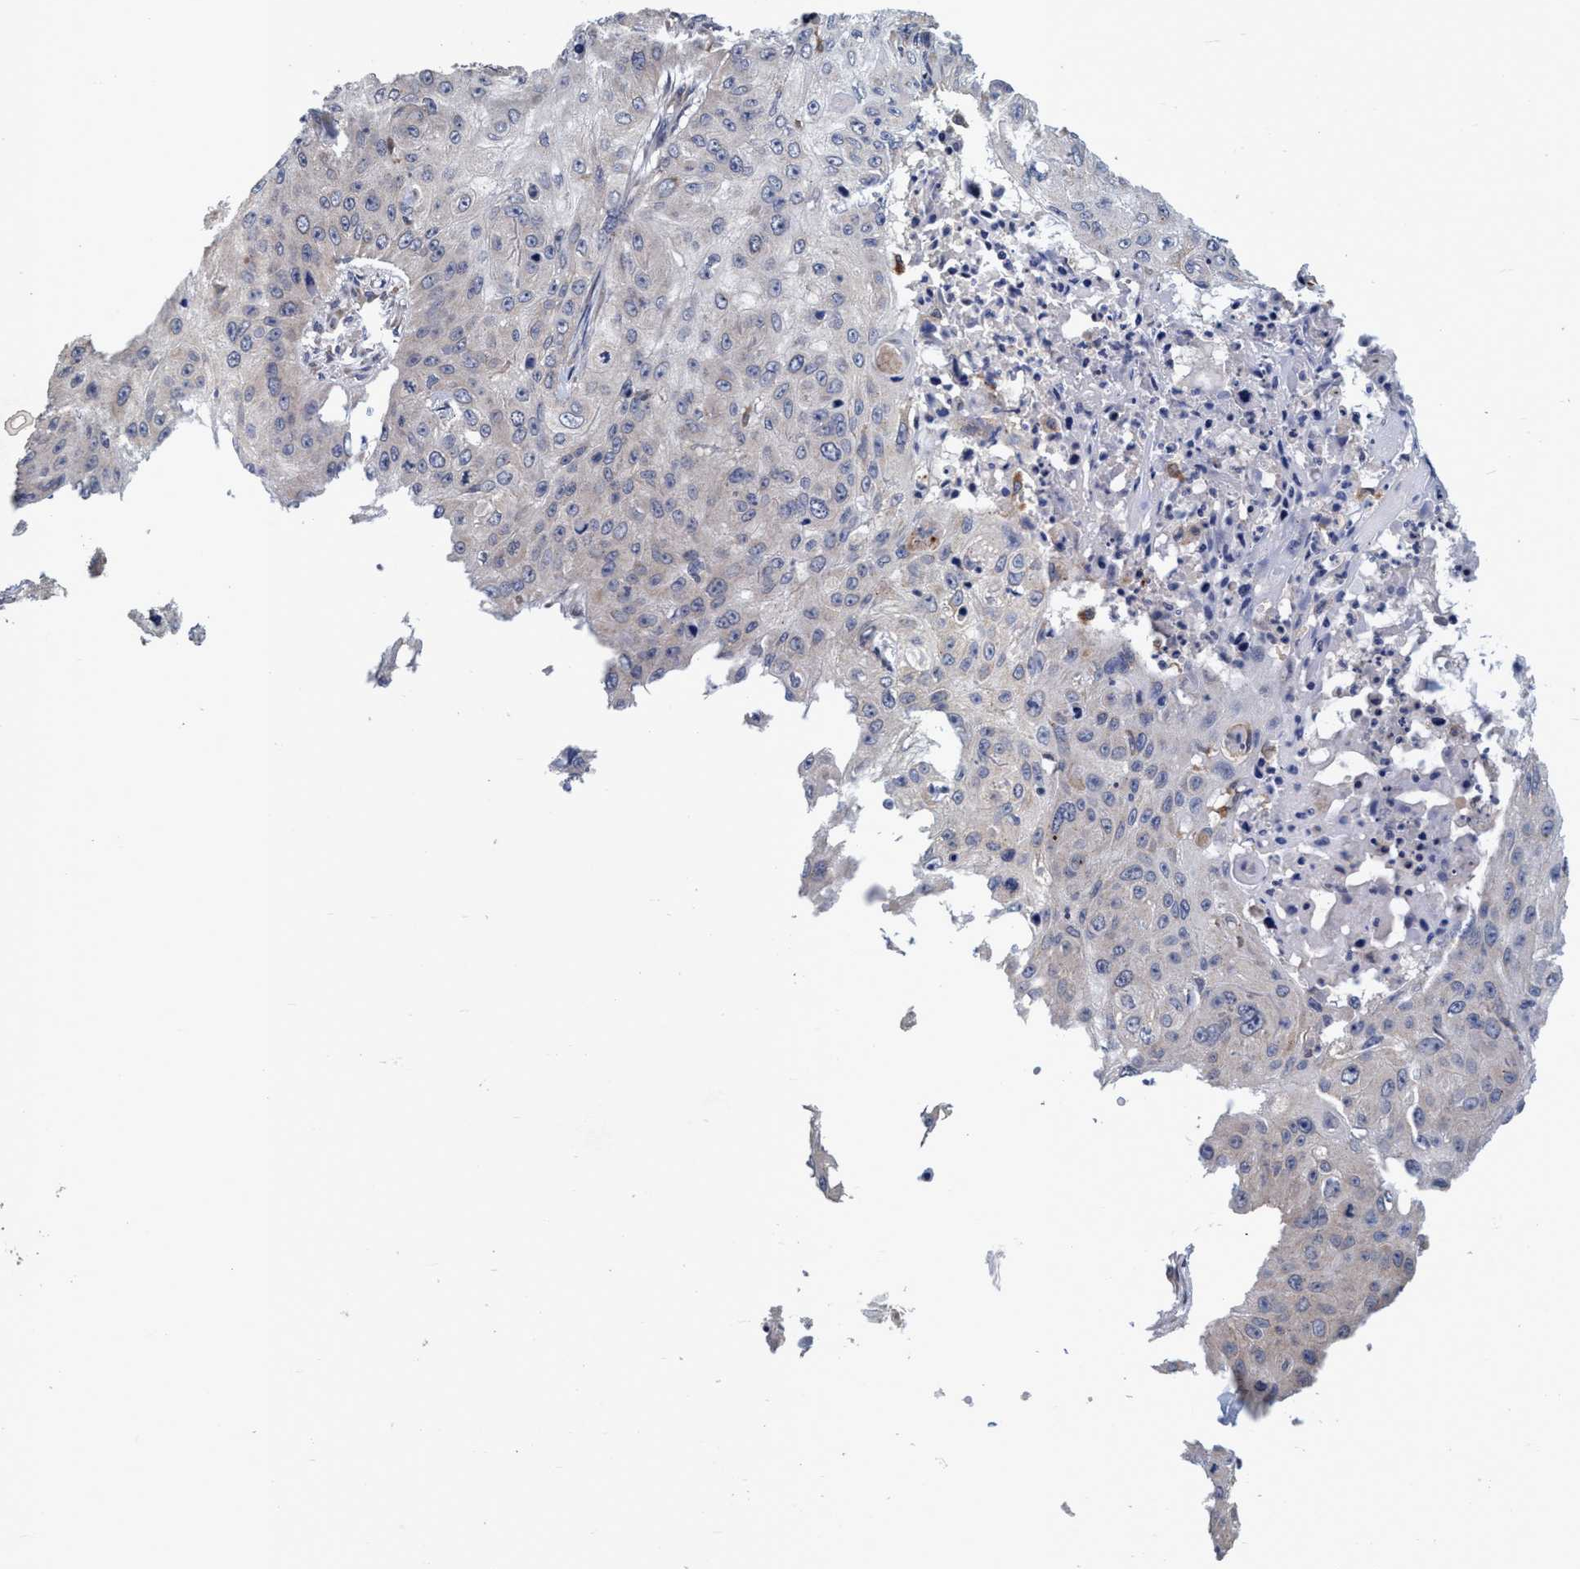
{"staining": {"intensity": "negative", "quantity": "none", "location": "none"}, "tissue": "skin cancer", "cell_type": "Tumor cells", "image_type": "cancer", "snomed": [{"axis": "morphology", "description": "Squamous cell carcinoma, NOS"}, {"axis": "topography", "description": "Skin"}], "caption": "Tumor cells are negative for brown protein staining in skin cancer (squamous cell carcinoma).", "gene": "CALCOCO2", "patient": {"sex": "female", "age": 80}}